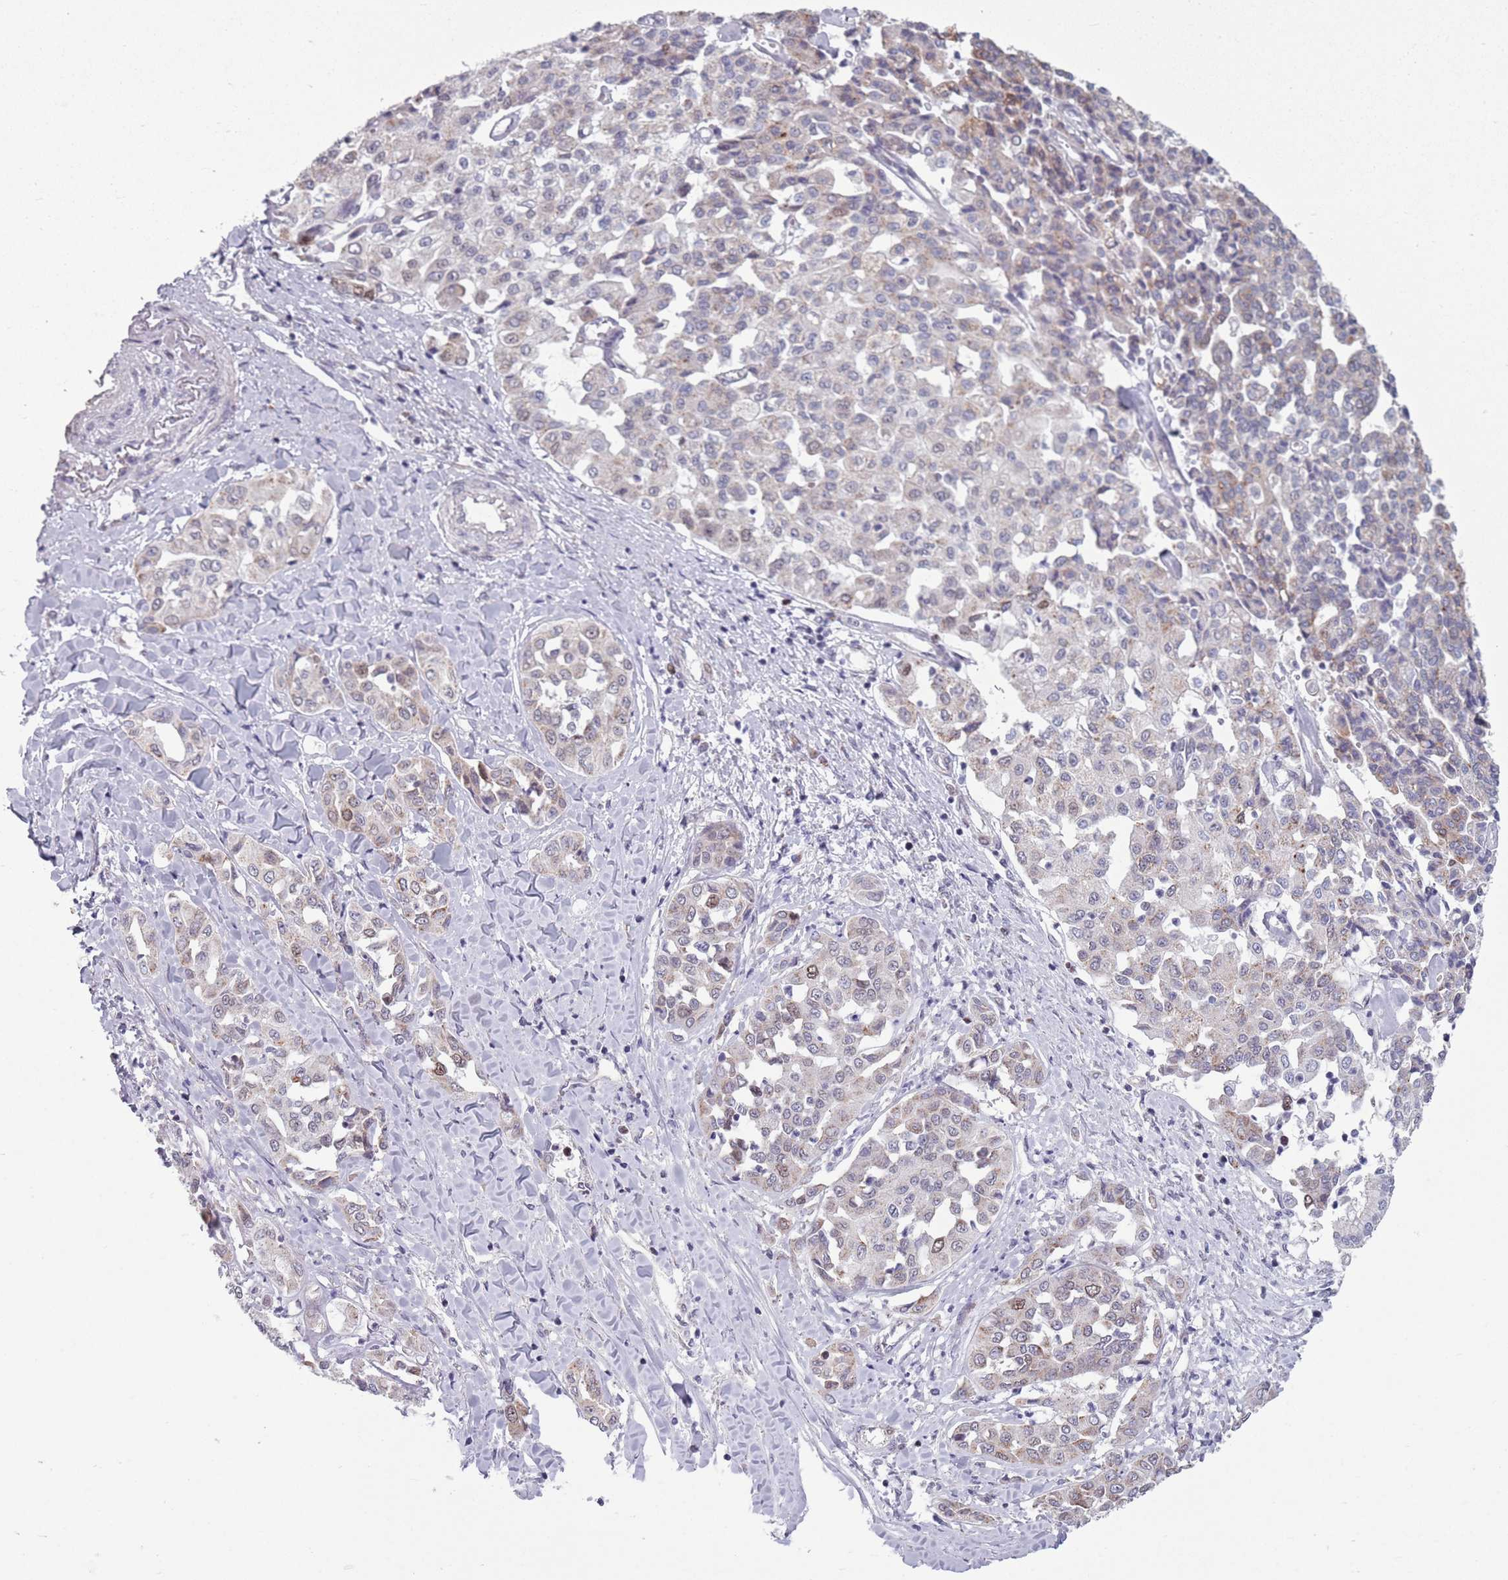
{"staining": {"intensity": "weak", "quantity": "25%-75%", "location": "cytoplasmic/membranous,nuclear"}, "tissue": "liver cancer", "cell_type": "Tumor cells", "image_type": "cancer", "snomed": [{"axis": "morphology", "description": "Cholangiocarcinoma"}, {"axis": "topography", "description": "Liver"}], "caption": "Weak cytoplasmic/membranous and nuclear staining for a protein is seen in approximately 25%-75% of tumor cells of liver cholangiocarcinoma using IHC.", "gene": "ZKSCAN2", "patient": {"sex": "female", "age": 77}}